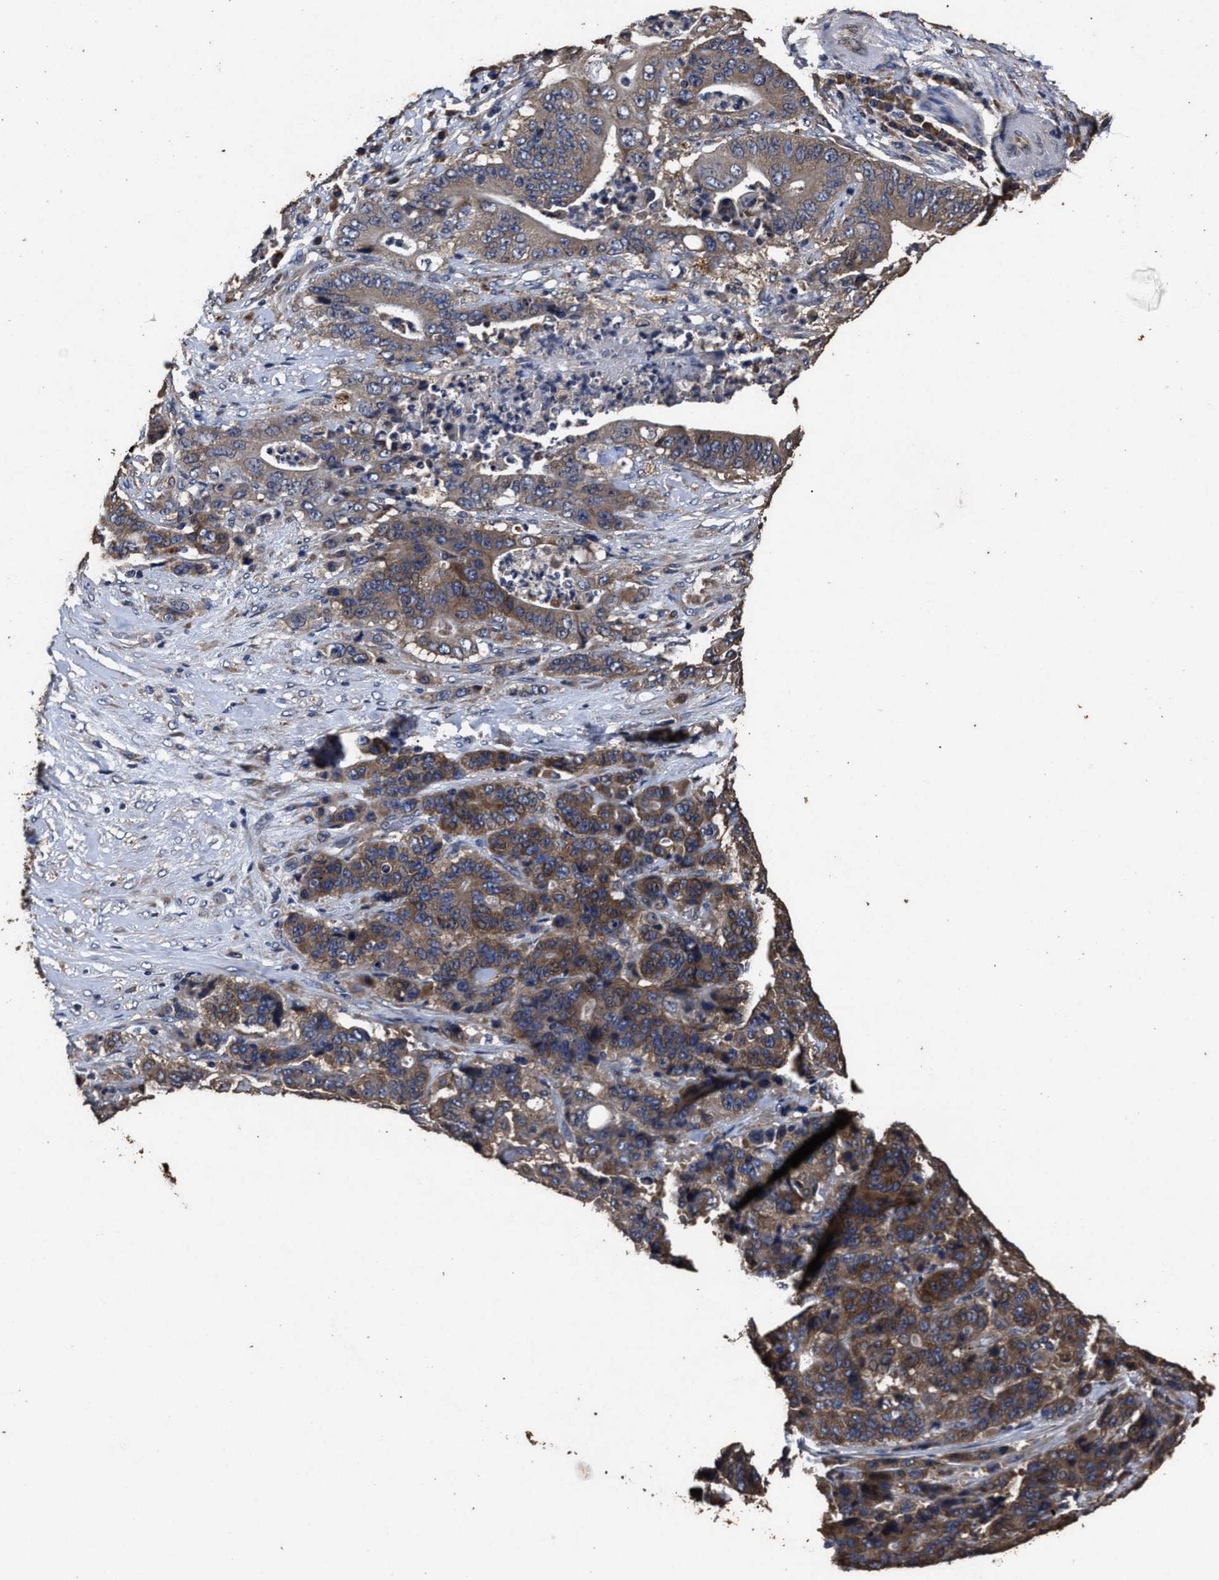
{"staining": {"intensity": "moderate", "quantity": ">75%", "location": "cytoplasmic/membranous"}, "tissue": "stomach cancer", "cell_type": "Tumor cells", "image_type": "cancer", "snomed": [{"axis": "morphology", "description": "Adenocarcinoma, NOS"}, {"axis": "topography", "description": "Stomach"}], "caption": "Immunohistochemical staining of human adenocarcinoma (stomach) demonstrates medium levels of moderate cytoplasmic/membranous positivity in about >75% of tumor cells.", "gene": "PPM1K", "patient": {"sex": "female", "age": 73}}